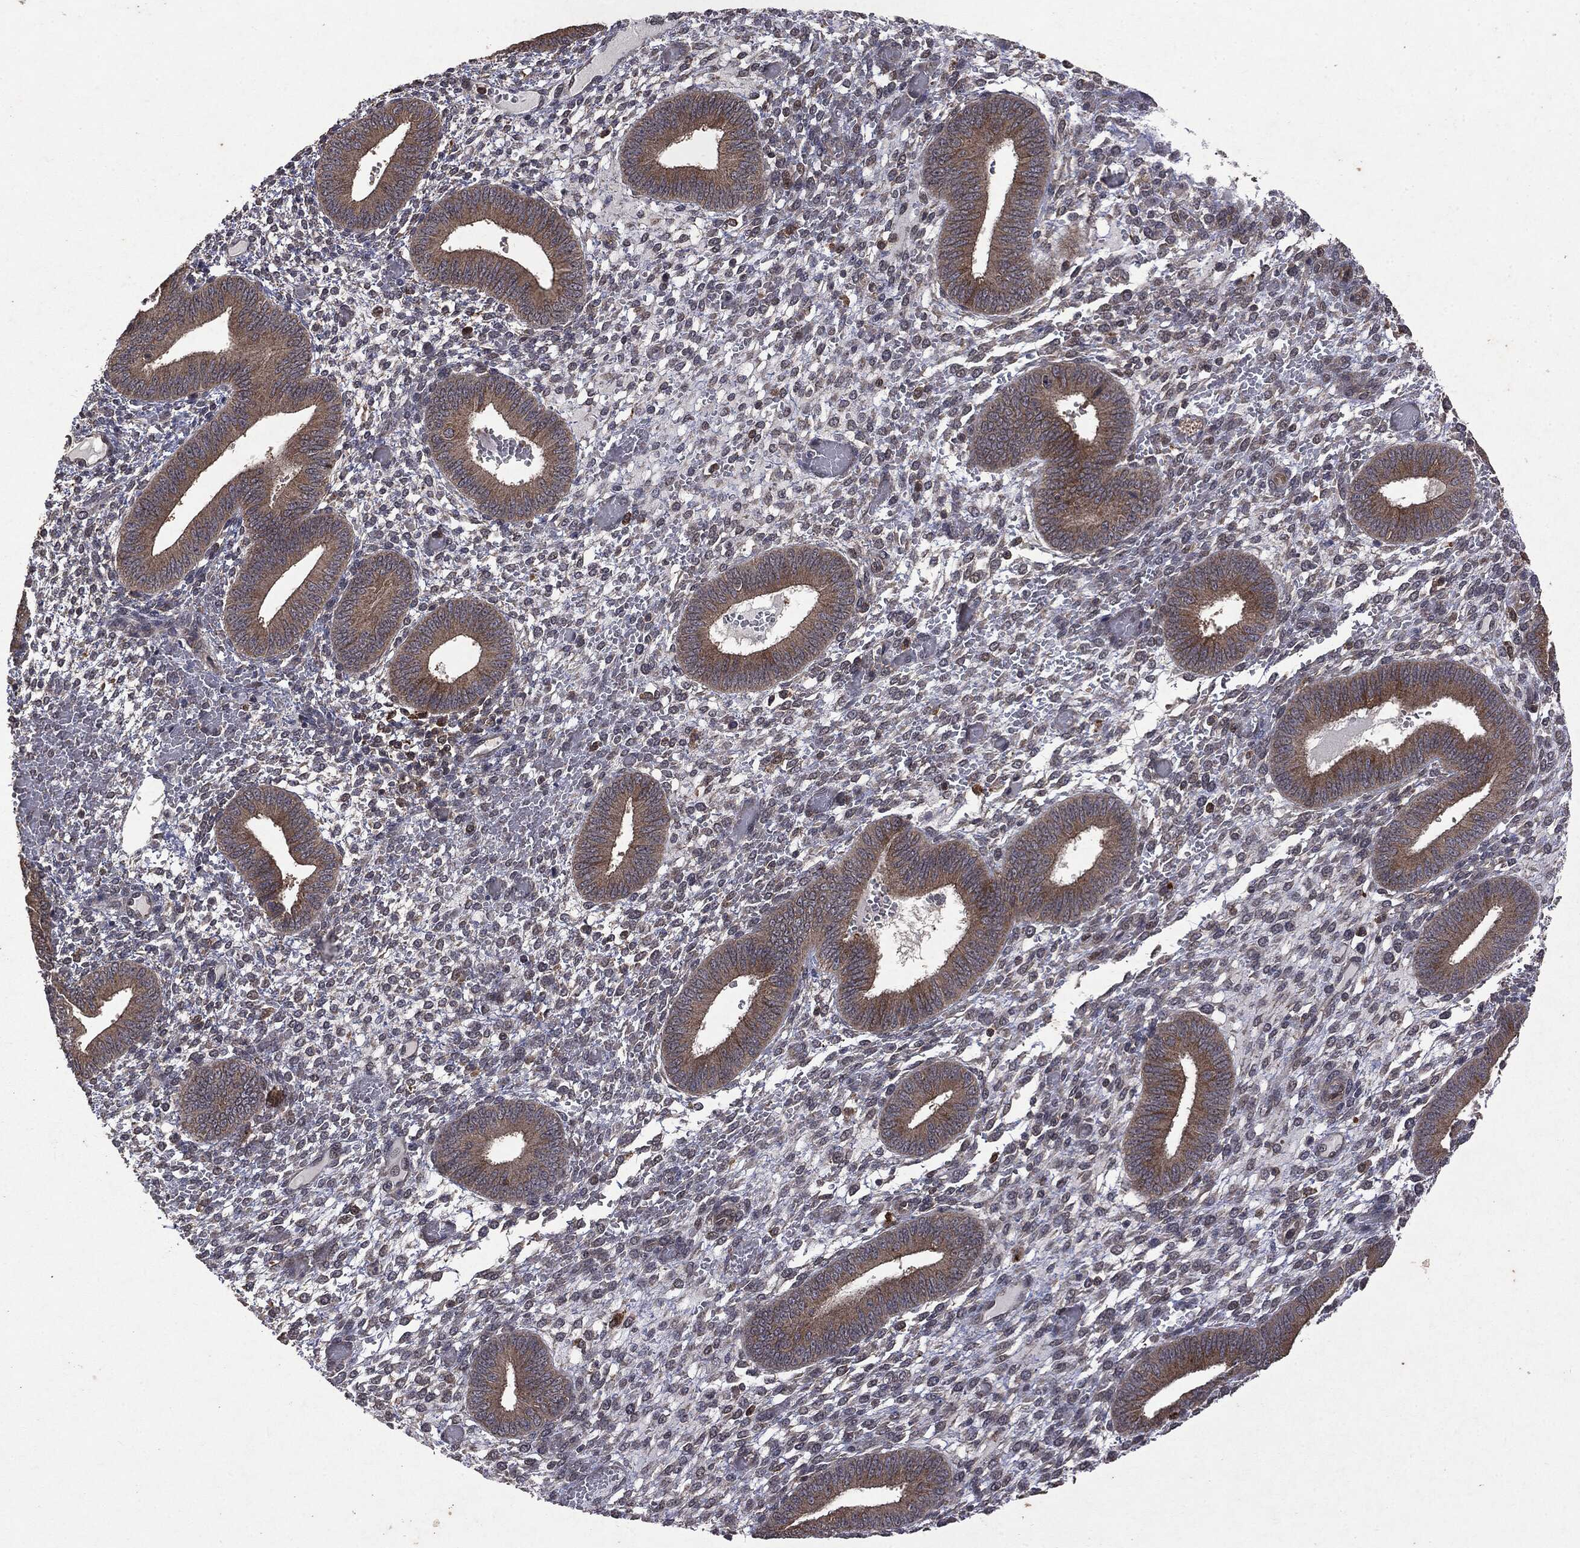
{"staining": {"intensity": "negative", "quantity": "none", "location": "none"}, "tissue": "endometrium", "cell_type": "Cells in endometrial stroma", "image_type": "normal", "snomed": [{"axis": "morphology", "description": "Normal tissue, NOS"}, {"axis": "topography", "description": "Endometrium"}], "caption": "A photomicrograph of endometrium stained for a protein reveals no brown staining in cells in endometrial stroma.", "gene": "PTEN", "patient": {"sex": "female", "age": 42}}